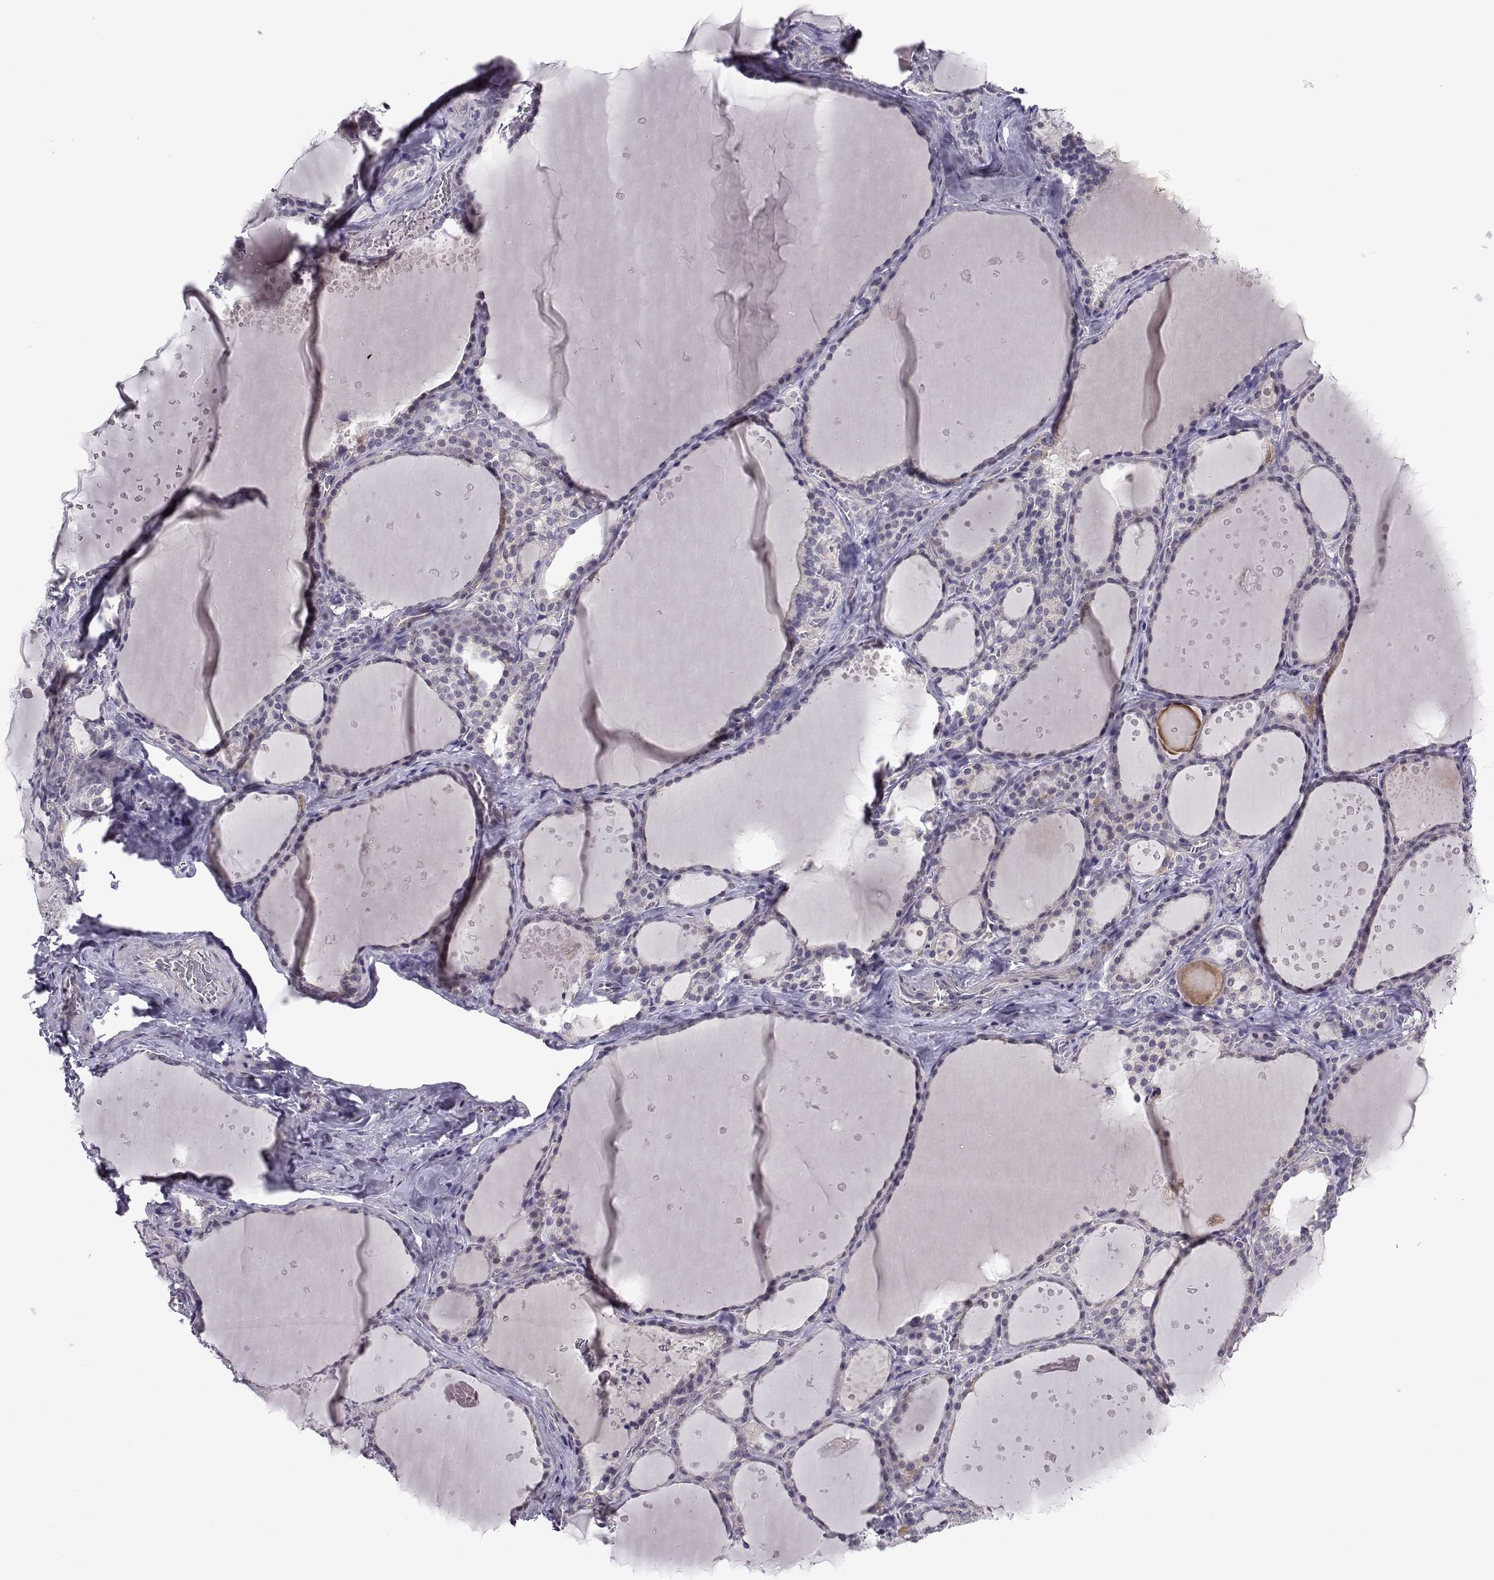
{"staining": {"intensity": "negative", "quantity": "none", "location": "none"}, "tissue": "thyroid gland", "cell_type": "Glandular cells", "image_type": "normal", "snomed": [{"axis": "morphology", "description": "Normal tissue, NOS"}, {"axis": "topography", "description": "Thyroid gland"}], "caption": "The IHC image has no significant staining in glandular cells of thyroid gland.", "gene": "PEX5L", "patient": {"sex": "male", "age": 63}}